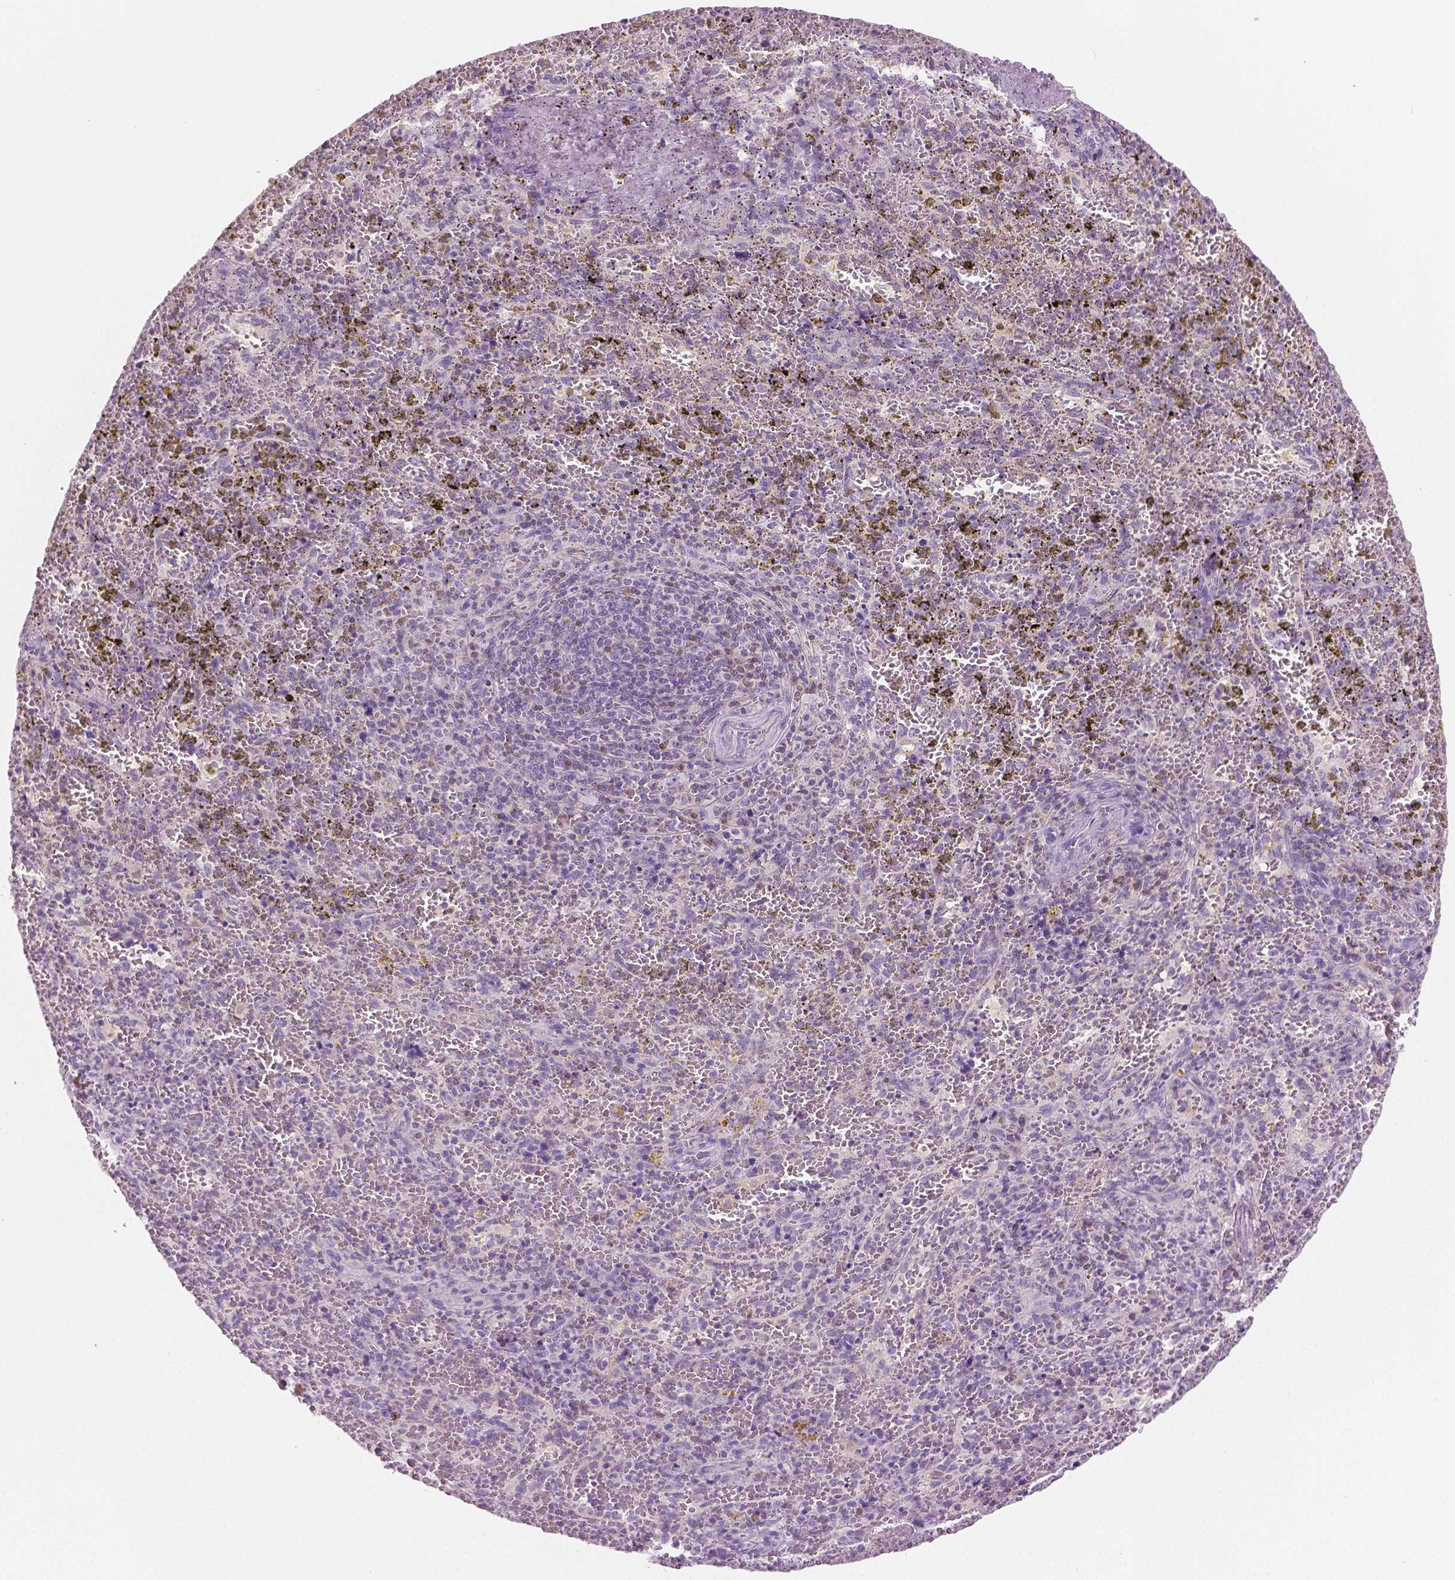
{"staining": {"intensity": "negative", "quantity": "none", "location": "none"}, "tissue": "spleen", "cell_type": "Cells in red pulp", "image_type": "normal", "snomed": [{"axis": "morphology", "description": "Normal tissue, NOS"}, {"axis": "topography", "description": "Spleen"}], "caption": "An image of human spleen is negative for staining in cells in red pulp.", "gene": "GALM", "patient": {"sex": "female", "age": 50}}